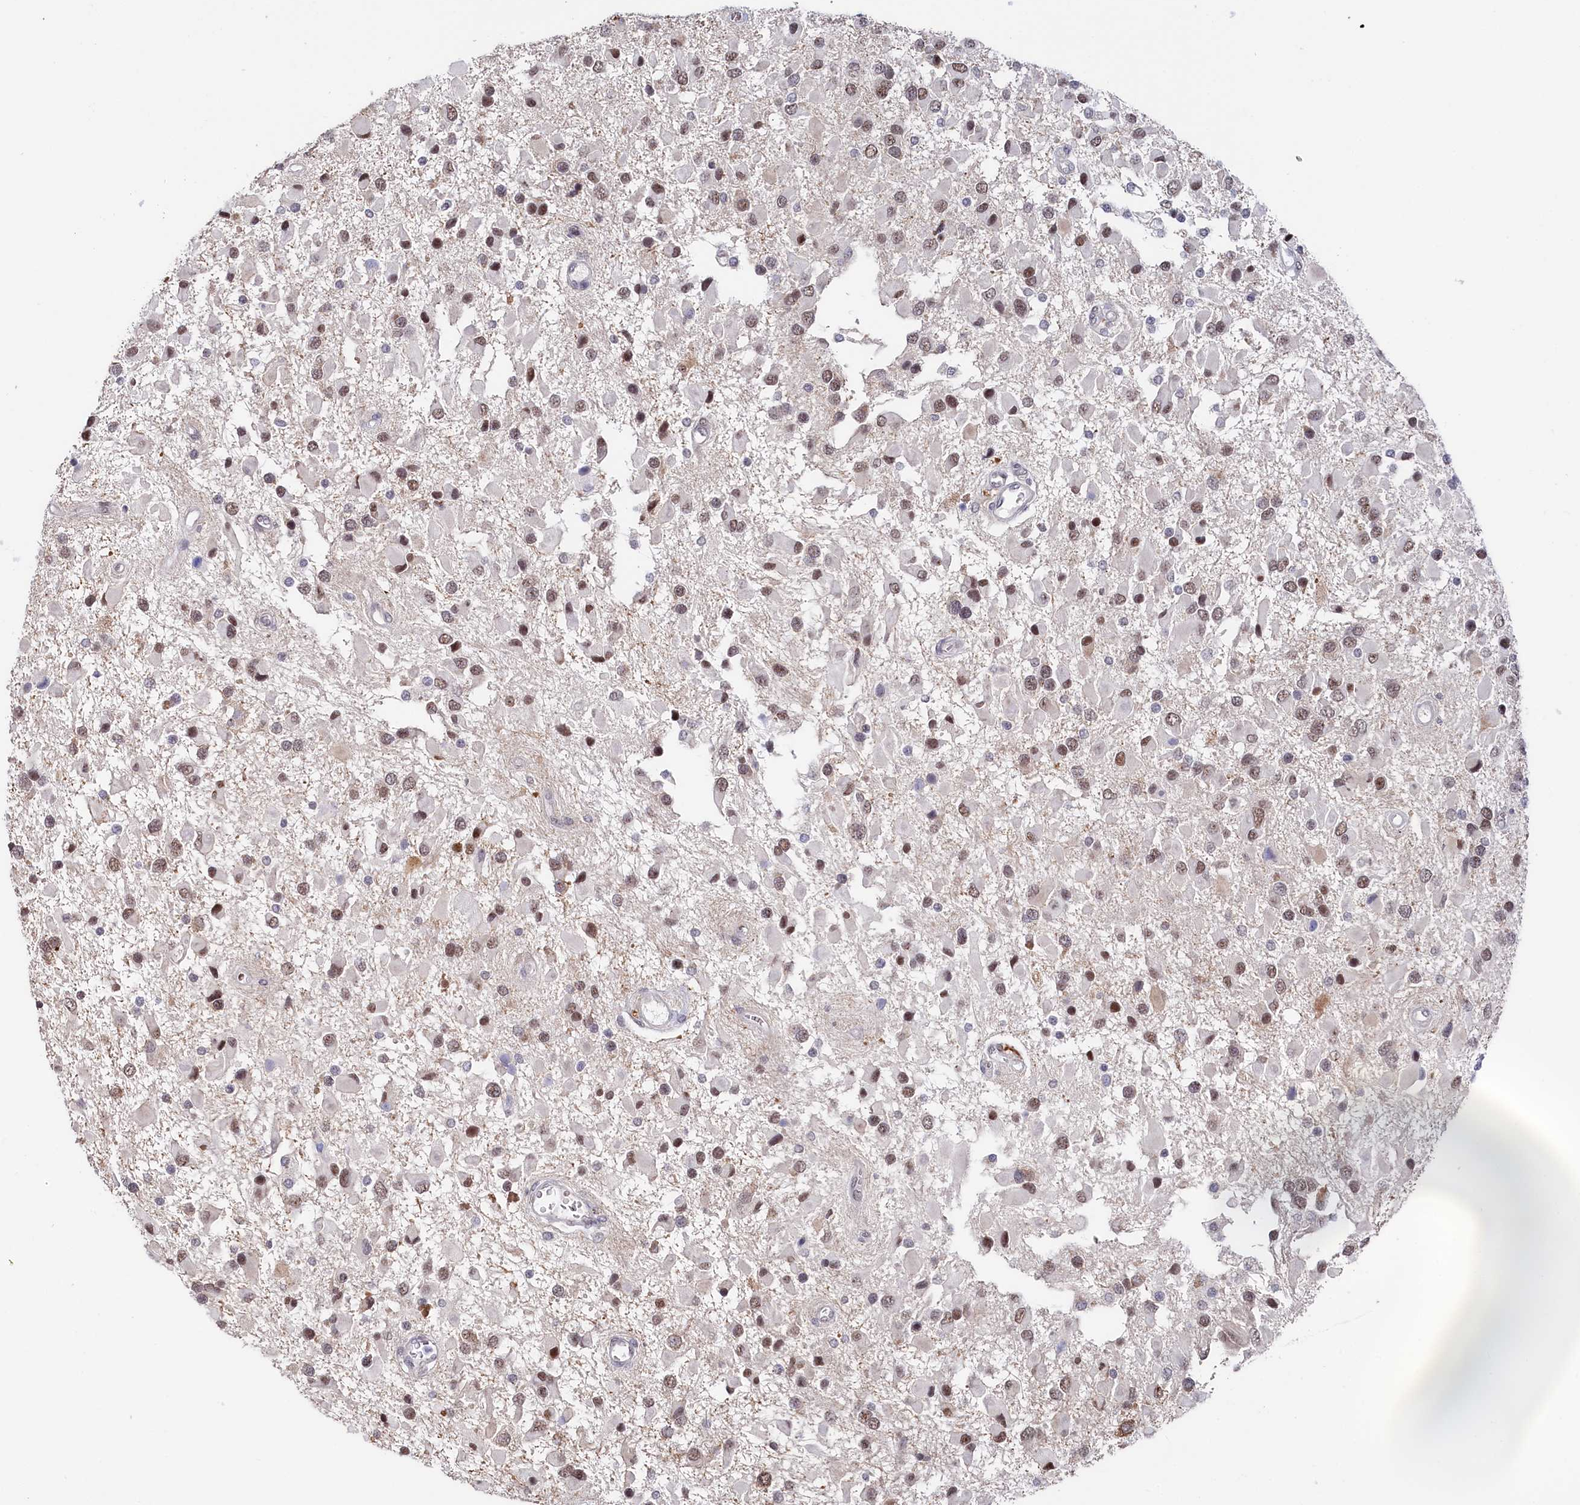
{"staining": {"intensity": "moderate", "quantity": ">75%", "location": "nuclear"}, "tissue": "glioma", "cell_type": "Tumor cells", "image_type": "cancer", "snomed": [{"axis": "morphology", "description": "Glioma, malignant, High grade"}, {"axis": "topography", "description": "Brain"}], "caption": "IHC image of neoplastic tissue: human high-grade glioma (malignant) stained using immunohistochemistry (IHC) demonstrates medium levels of moderate protein expression localized specifically in the nuclear of tumor cells, appearing as a nuclear brown color.", "gene": "TIGD4", "patient": {"sex": "male", "age": 53}}